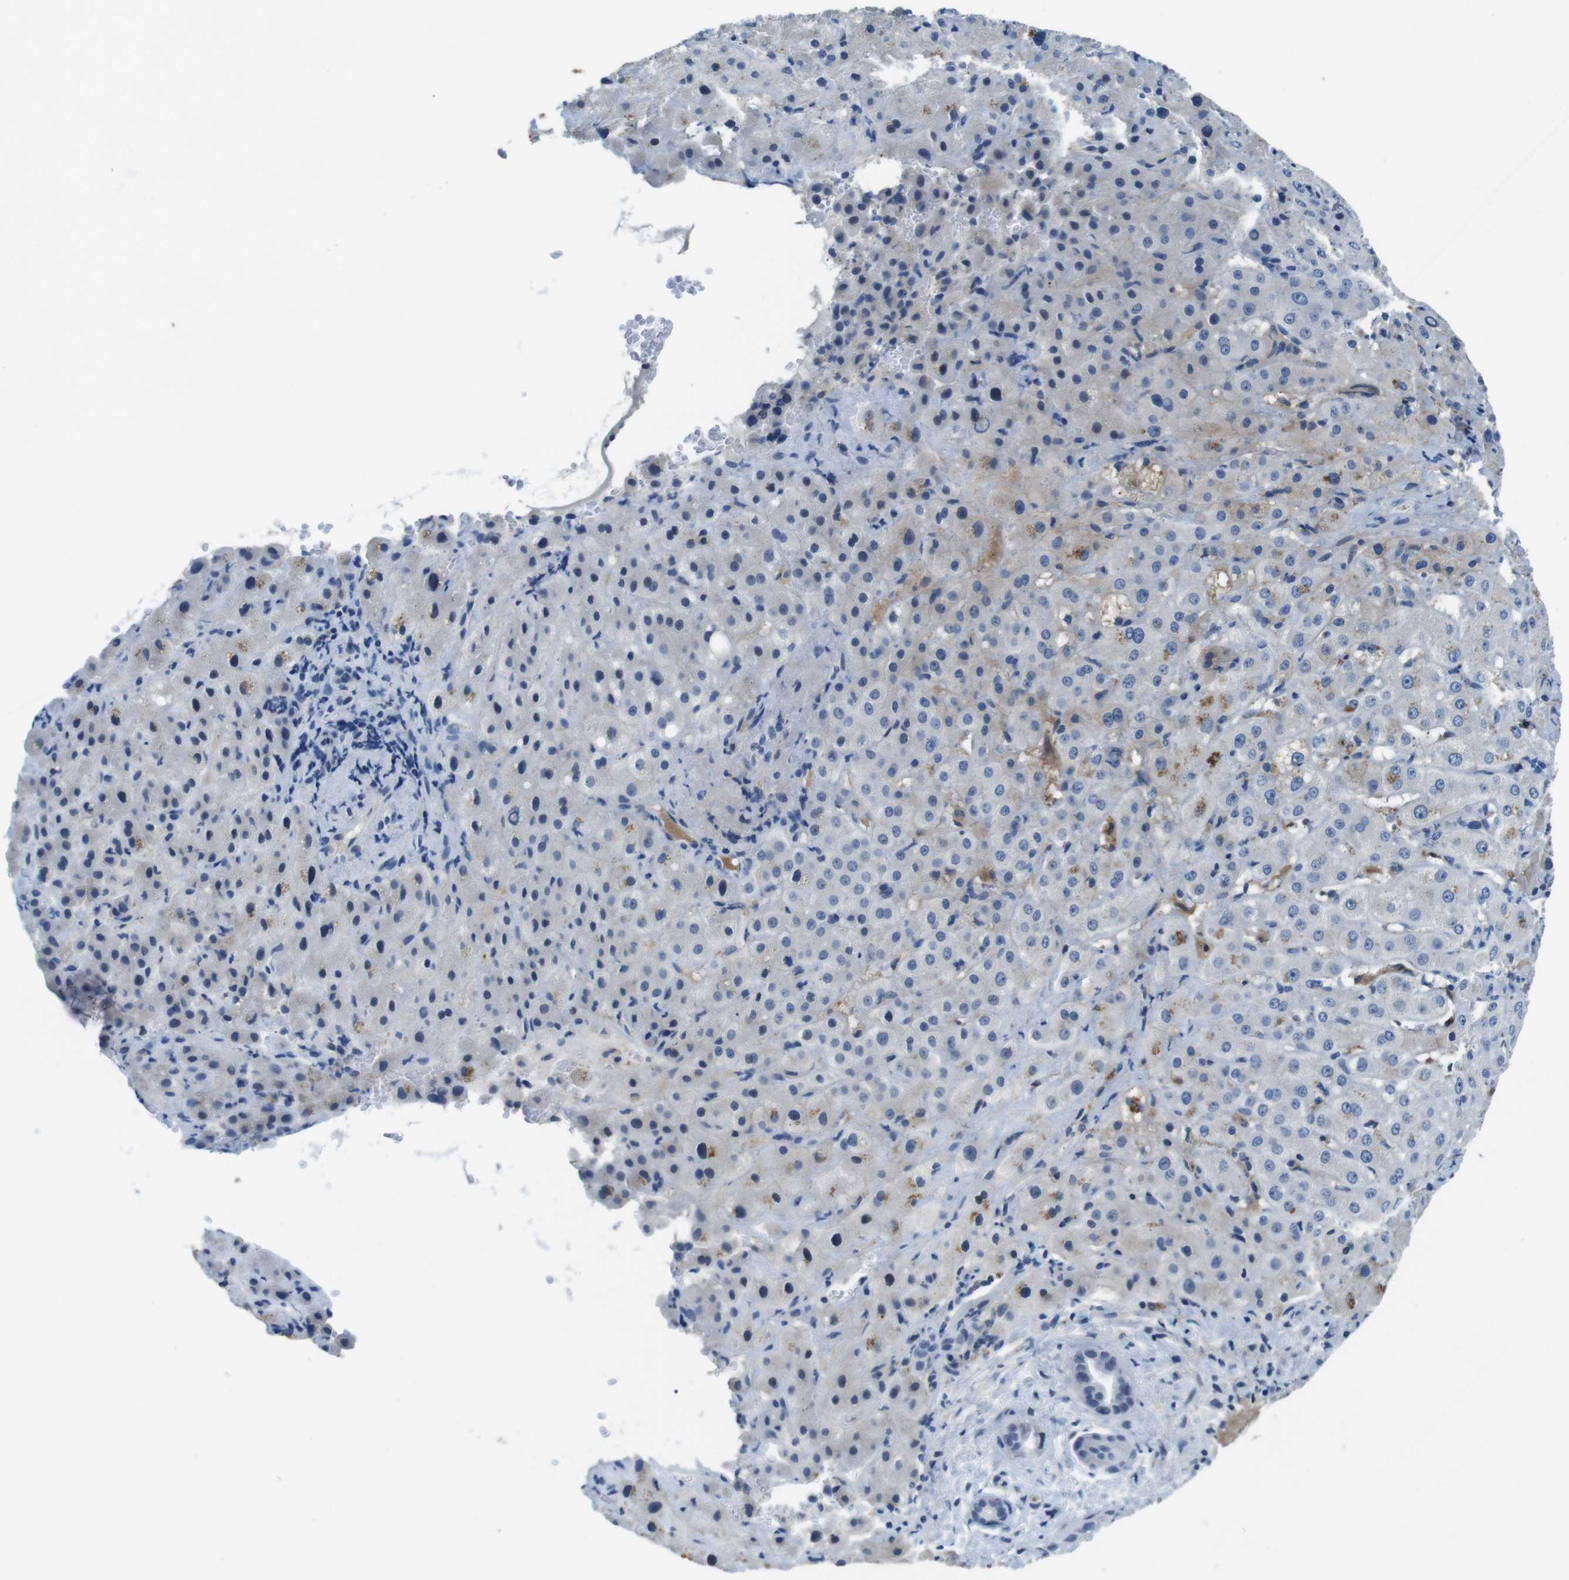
{"staining": {"intensity": "negative", "quantity": "none", "location": "none"}, "tissue": "liver cancer", "cell_type": "Tumor cells", "image_type": "cancer", "snomed": [{"axis": "morphology", "description": "Cholangiocarcinoma"}, {"axis": "topography", "description": "Liver"}], "caption": "Immunohistochemistry photomicrograph of liver cancer stained for a protein (brown), which demonstrates no staining in tumor cells.", "gene": "TMPRSS15", "patient": {"sex": "female", "age": 65}}